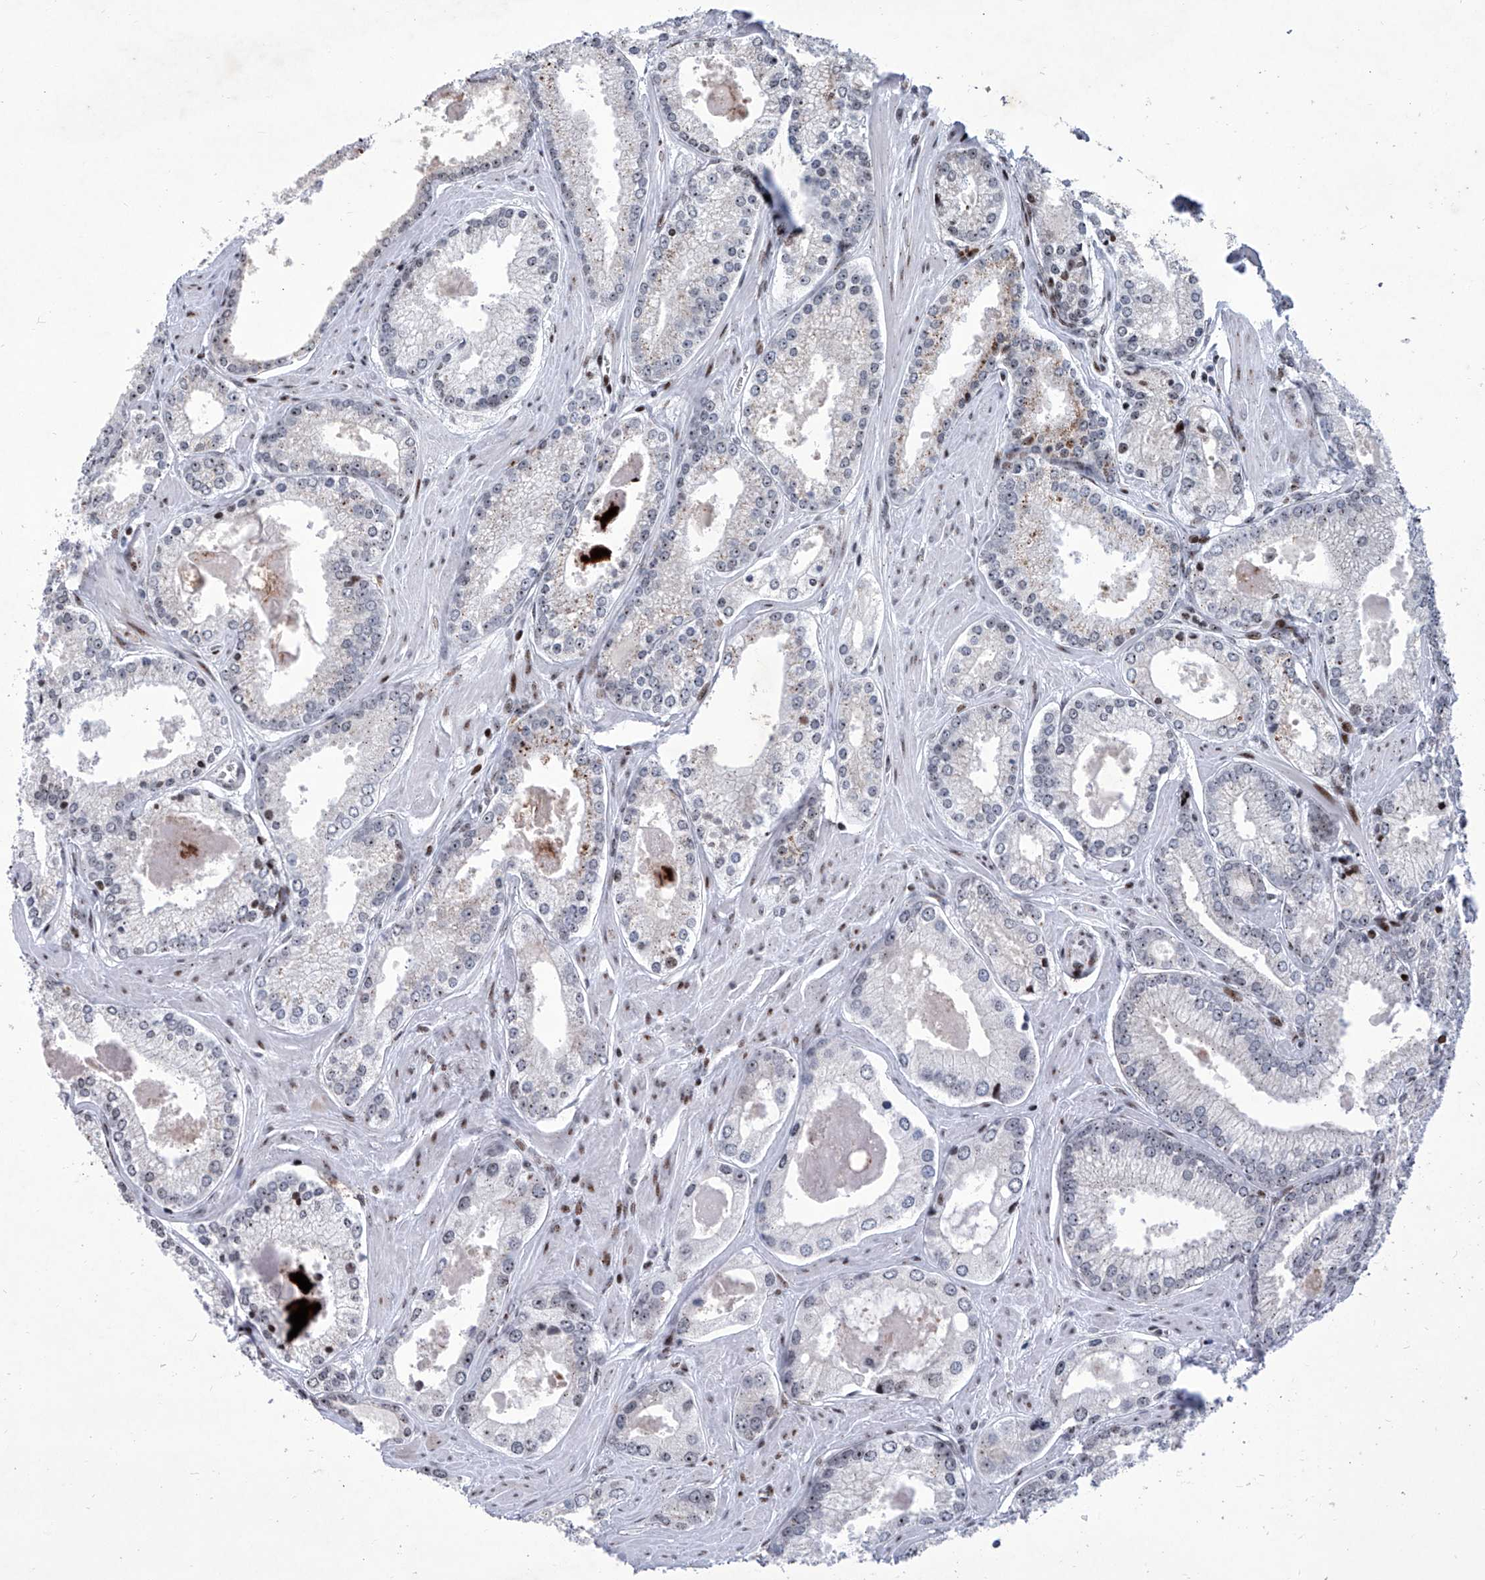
{"staining": {"intensity": "weak", "quantity": "<25%", "location": "nuclear"}, "tissue": "prostate cancer", "cell_type": "Tumor cells", "image_type": "cancer", "snomed": [{"axis": "morphology", "description": "Adenocarcinoma, Low grade"}, {"axis": "topography", "description": "Prostate"}], "caption": "Immunohistochemical staining of adenocarcinoma (low-grade) (prostate) displays no significant expression in tumor cells.", "gene": "HEY2", "patient": {"sex": "male", "age": 54}}